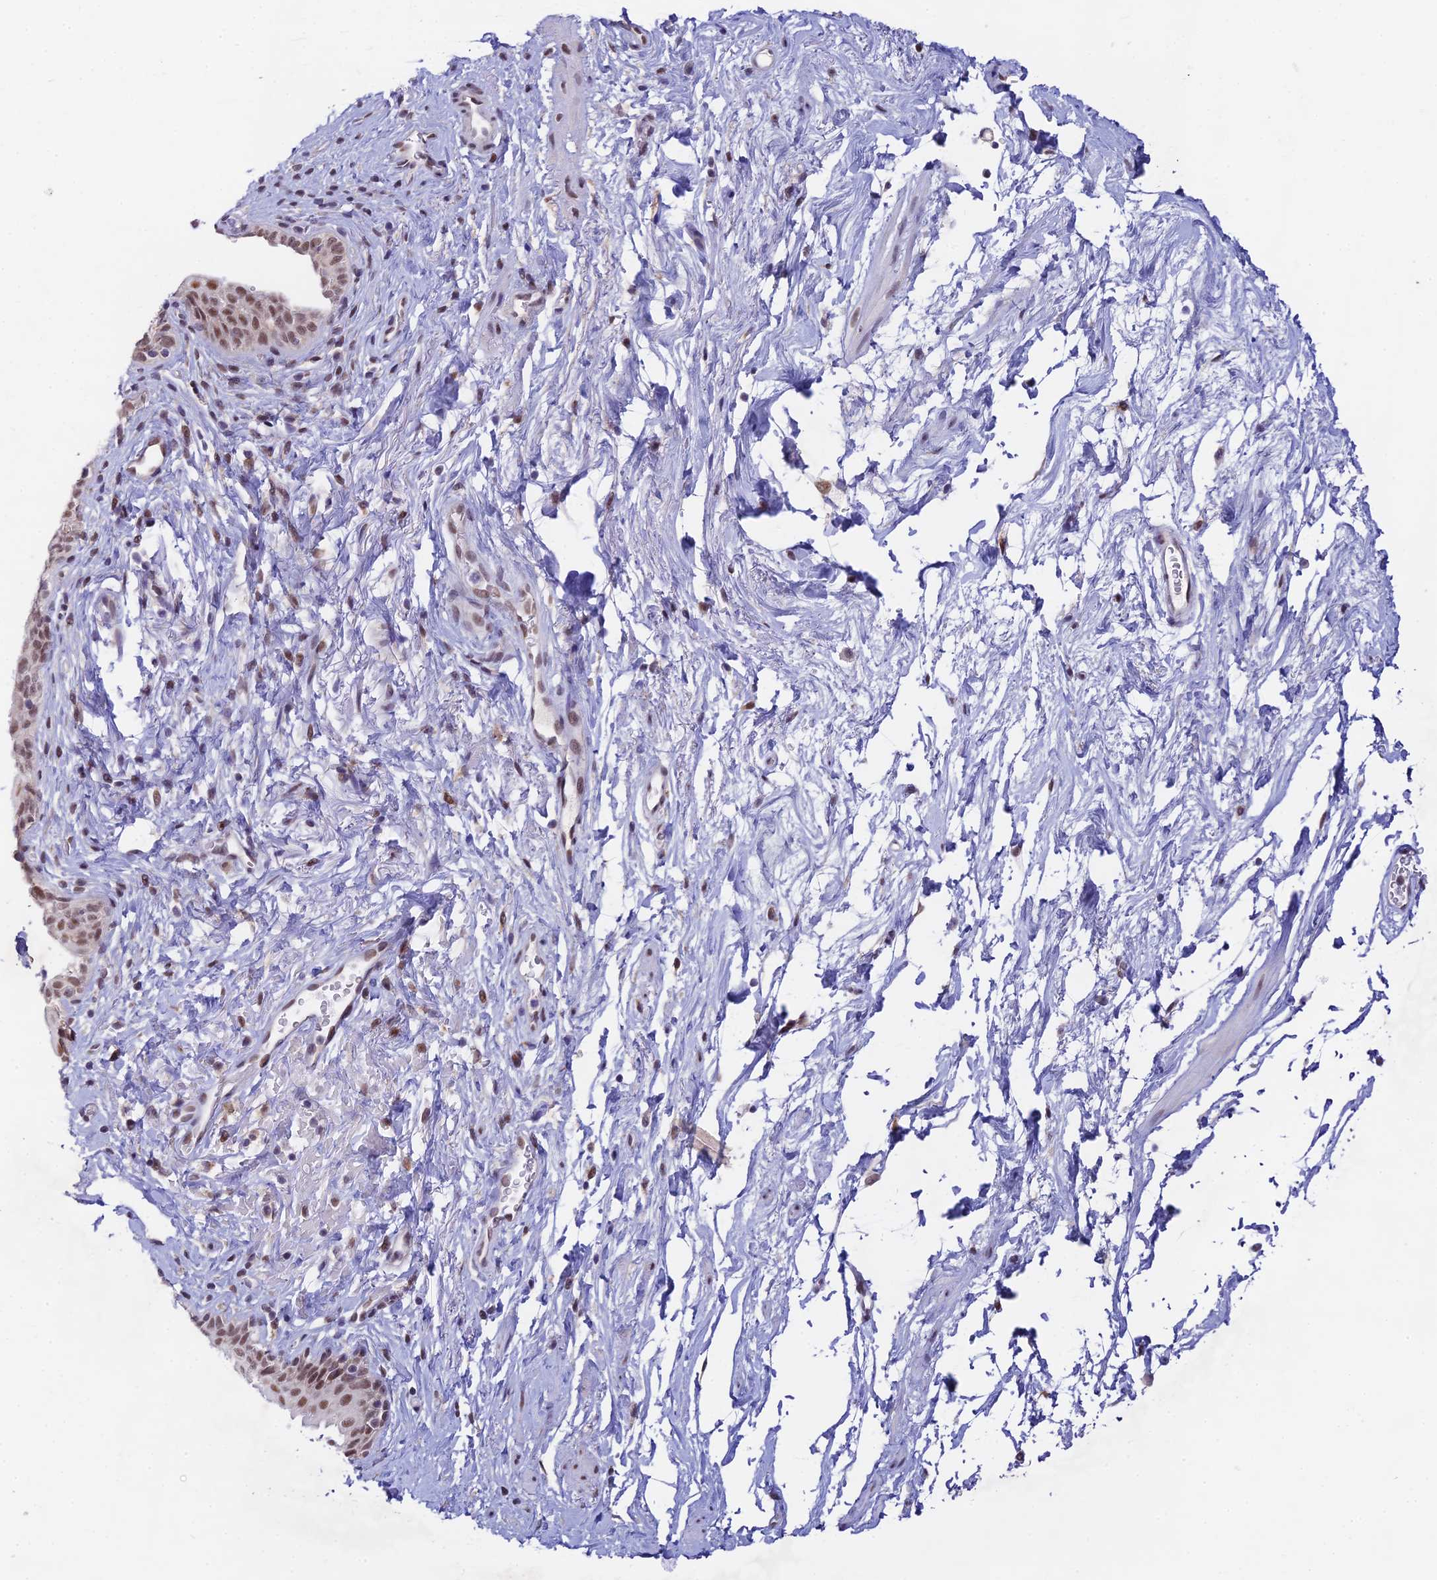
{"staining": {"intensity": "weak", "quantity": "25%-75%", "location": "nuclear"}, "tissue": "smooth muscle", "cell_type": "Smooth muscle cells", "image_type": "normal", "snomed": [{"axis": "morphology", "description": "Normal tissue, NOS"}, {"axis": "topography", "description": "Smooth muscle"}, {"axis": "topography", "description": "Peripheral nerve tissue"}], "caption": "Immunohistochemistry image of benign smooth muscle: smooth muscle stained using immunohistochemistry exhibits low levels of weak protein expression localized specifically in the nuclear of smooth muscle cells, appearing as a nuclear brown color.", "gene": "C2orf49", "patient": {"sex": "male", "age": 69}}